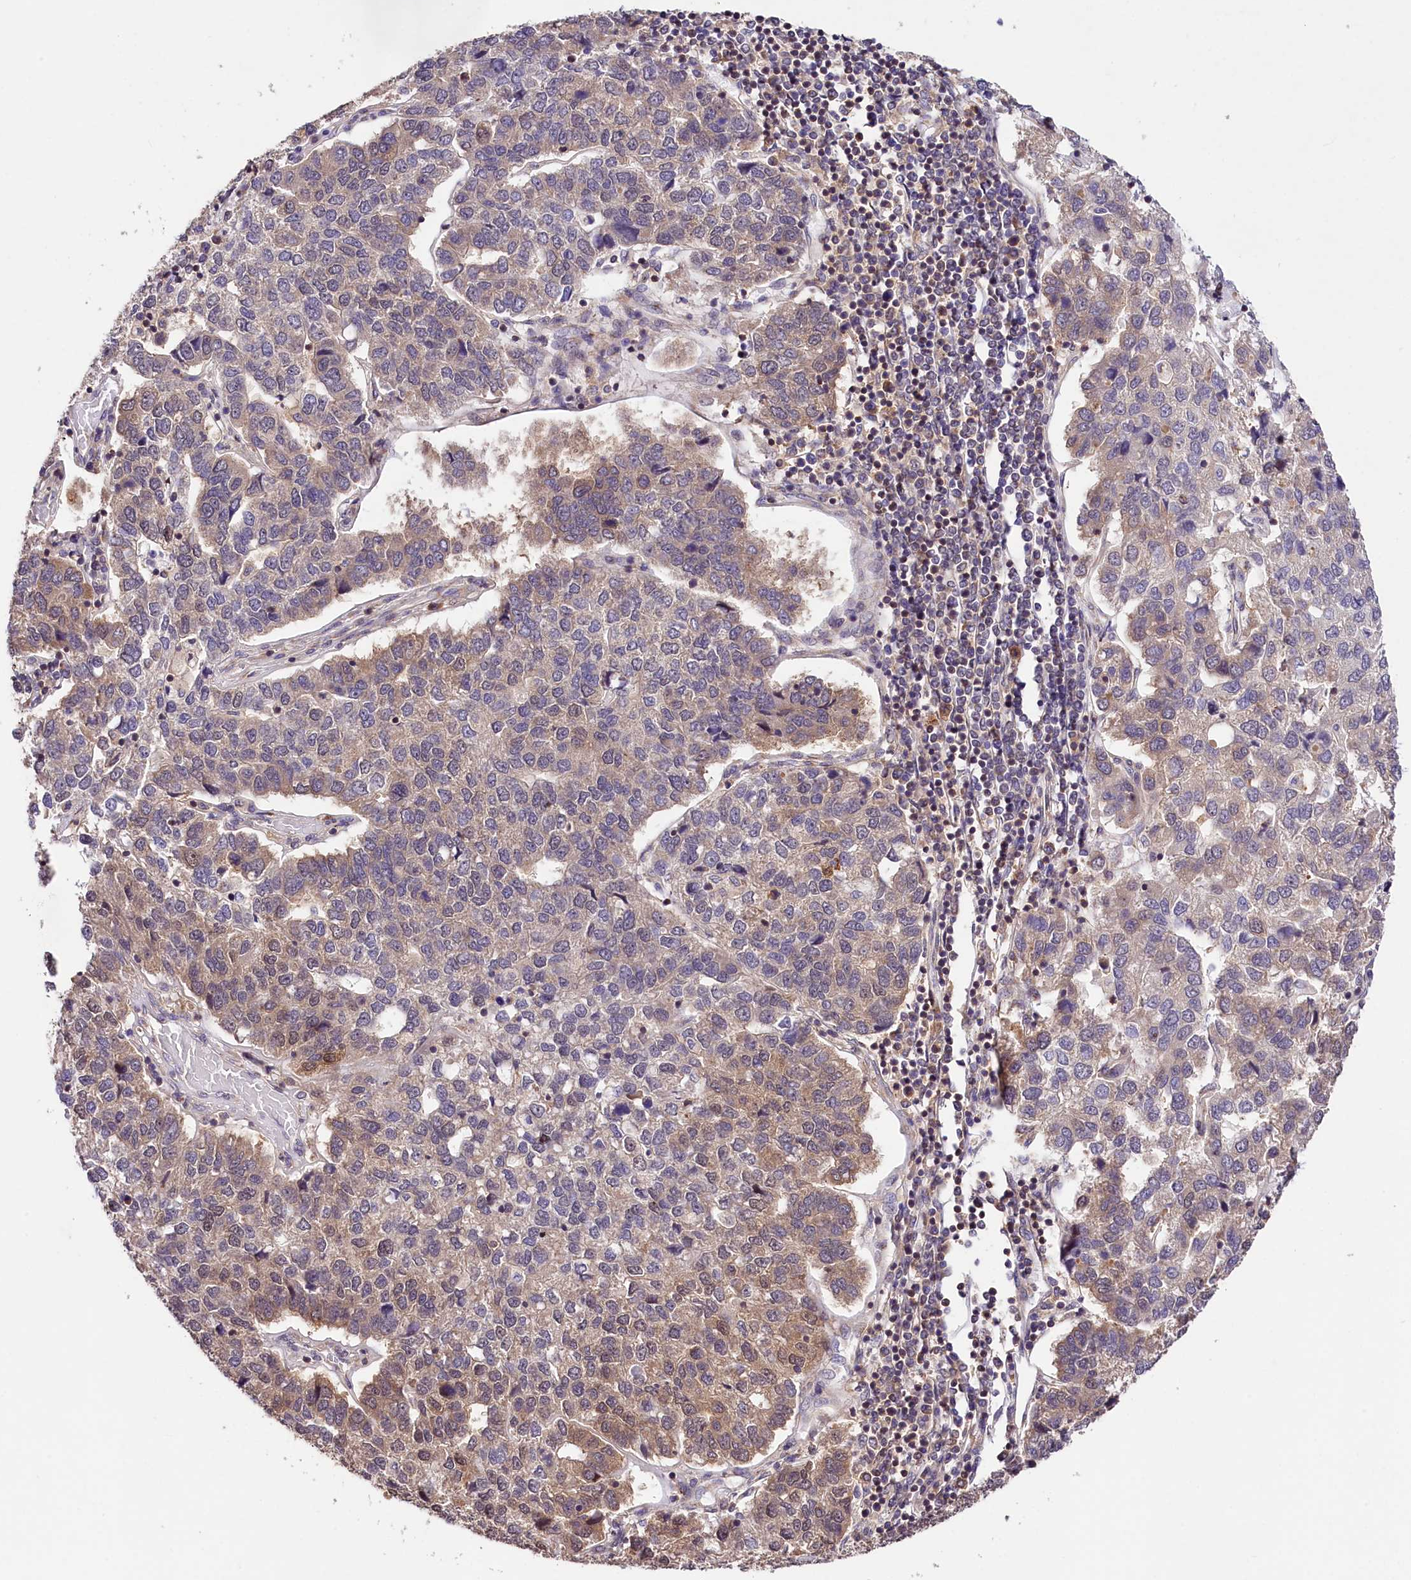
{"staining": {"intensity": "moderate", "quantity": "<25%", "location": "cytoplasmic/membranous"}, "tissue": "pancreatic cancer", "cell_type": "Tumor cells", "image_type": "cancer", "snomed": [{"axis": "morphology", "description": "Adenocarcinoma, NOS"}, {"axis": "topography", "description": "Pancreas"}], "caption": "The image exhibits a brown stain indicating the presence of a protein in the cytoplasmic/membranous of tumor cells in pancreatic adenocarcinoma. (DAB (3,3'-diaminobenzidine) IHC with brightfield microscopy, high magnification).", "gene": "CHORDC1", "patient": {"sex": "female", "age": 61}}